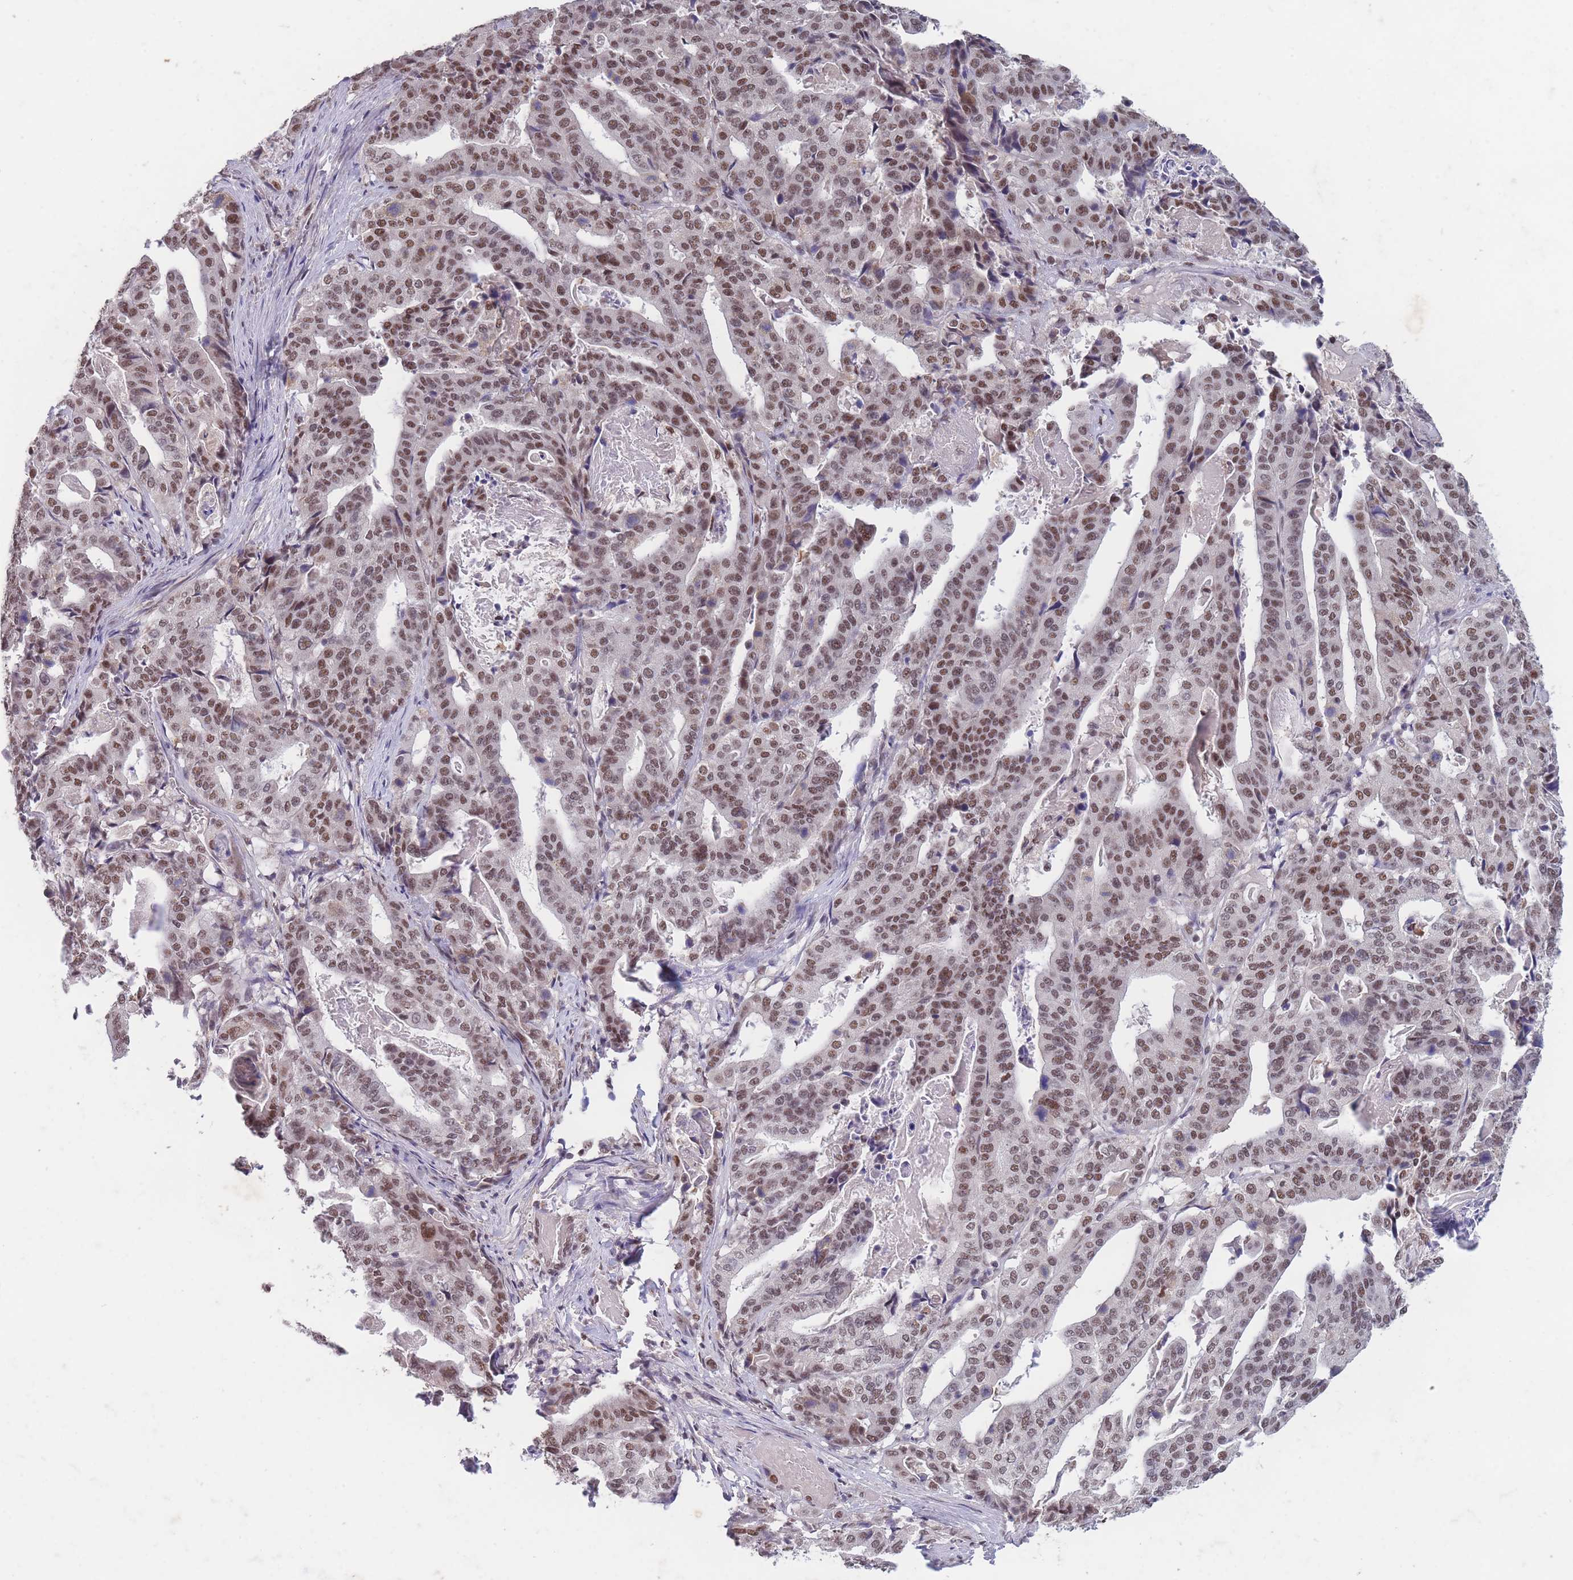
{"staining": {"intensity": "moderate", "quantity": ">75%", "location": "nuclear"}, "tissue": "stomach cancer", "cell_type": "Tumor cells", "image_type": "cancer", "snomed": [{"axis": "morphology", "description": "Adenocarcinoma, NOS"}, {"axis": "topography", "description": "Stomach"}], "caption": "Human stomach cancer stained with a protein marker demonstrates moderate staining in tumor cells.", "gene": "SNRPA1", "patient": {"sex": "male", "age": 48}}